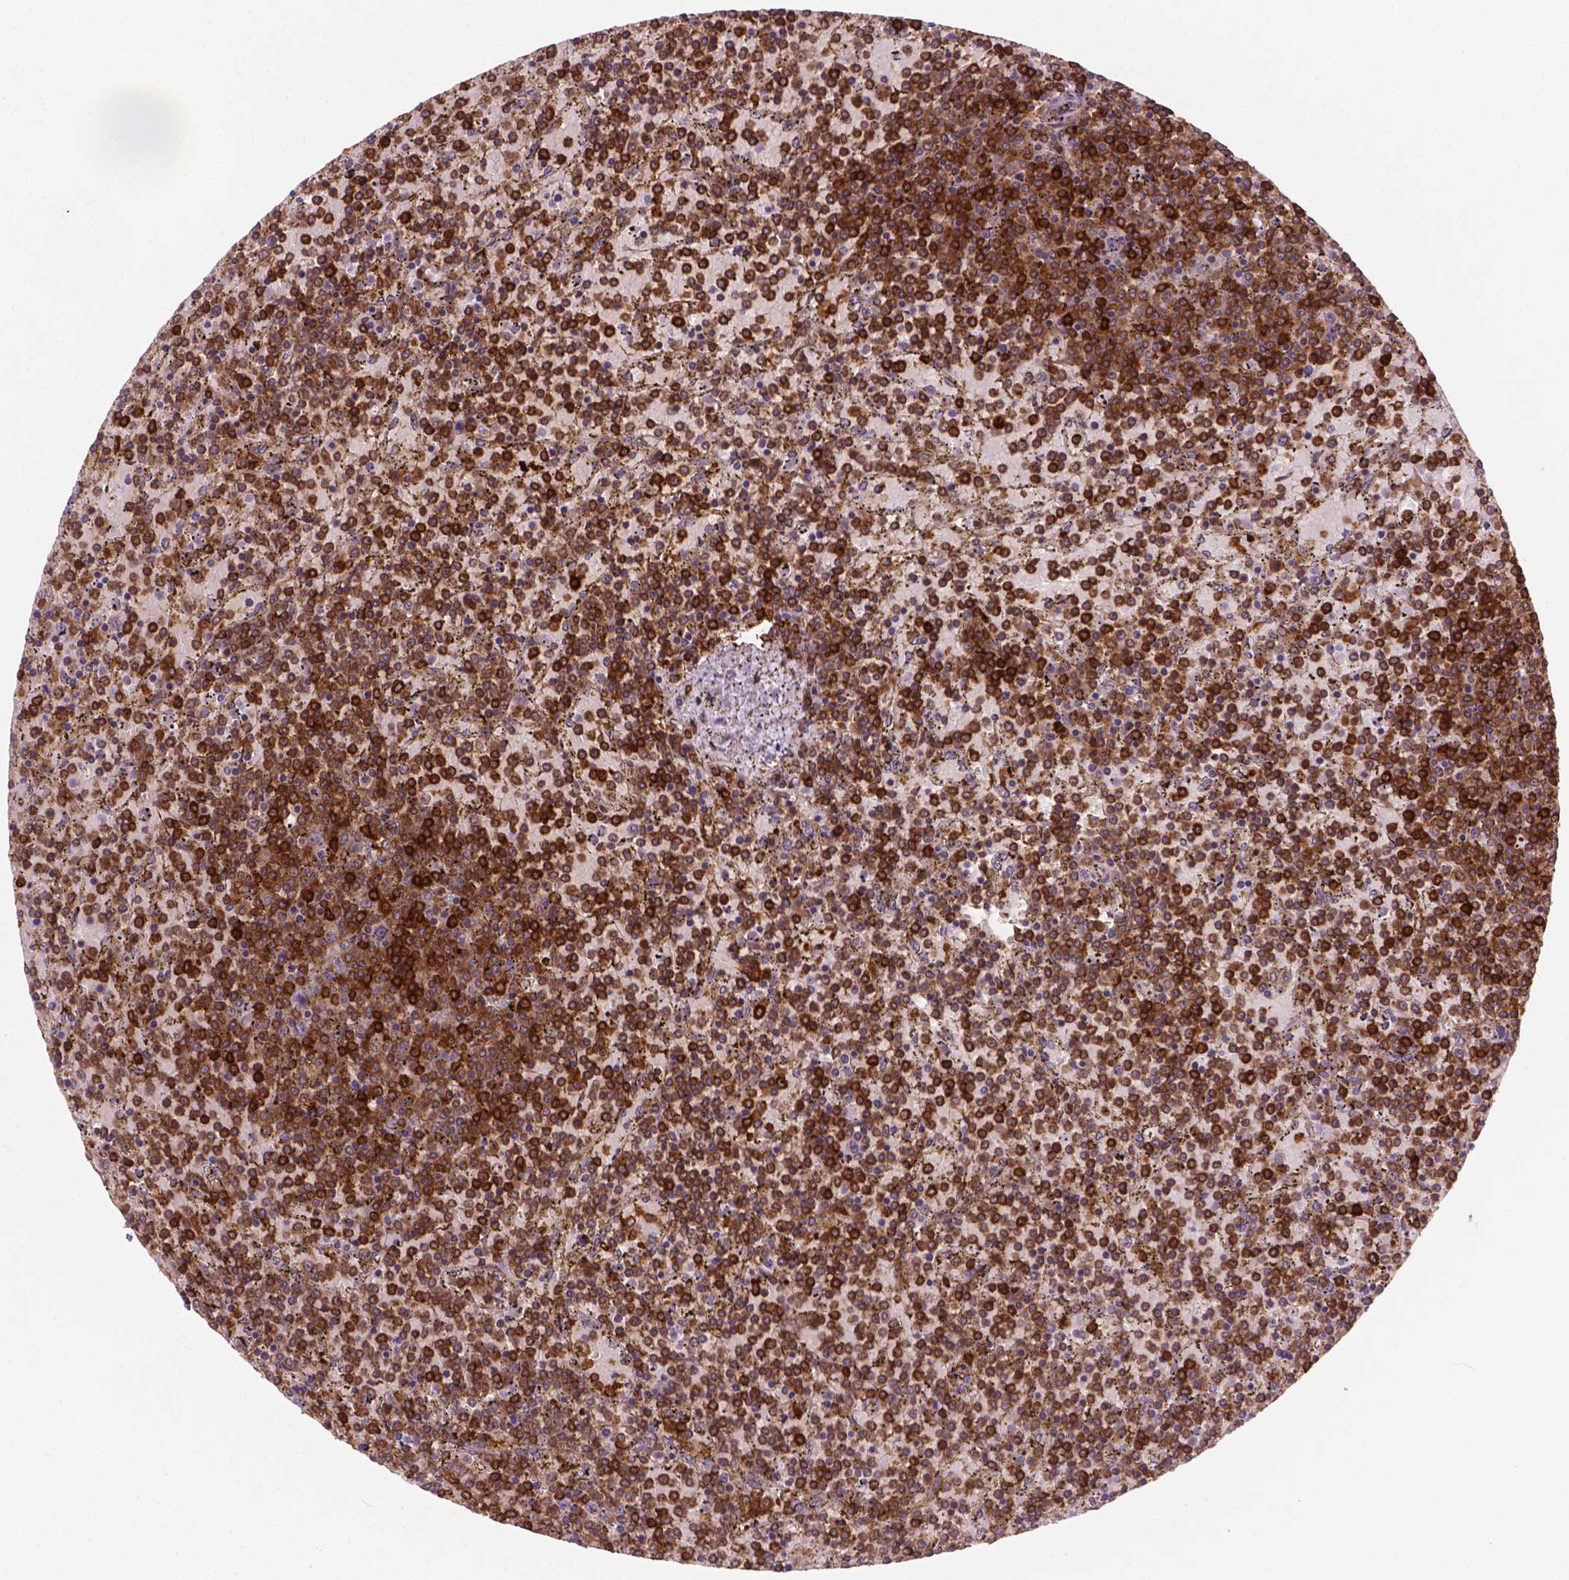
{"staining": {"intensity": "moderate", "quantity": ">75%", "location": "cytoplasmic/membranous,nuclear"}, "tissue": "lymphoma", "cell_type": "Tumor cells", "image_type": "cancer", "snomed": [{"axis": "morphology", "description": "Malignant lymphoma, non-Hodgkin's type, Low grade"}, {"axis": "topography", "description": "Spleen"}], "caption": "Lymphoma stained with a brown dye demonstrates moderate cytoplasmic/membranous and nuclear positive positivity in about >75% of tumor cells.", "gene": "PLIN3", "patient": {"sex": "female", "age": 77}}